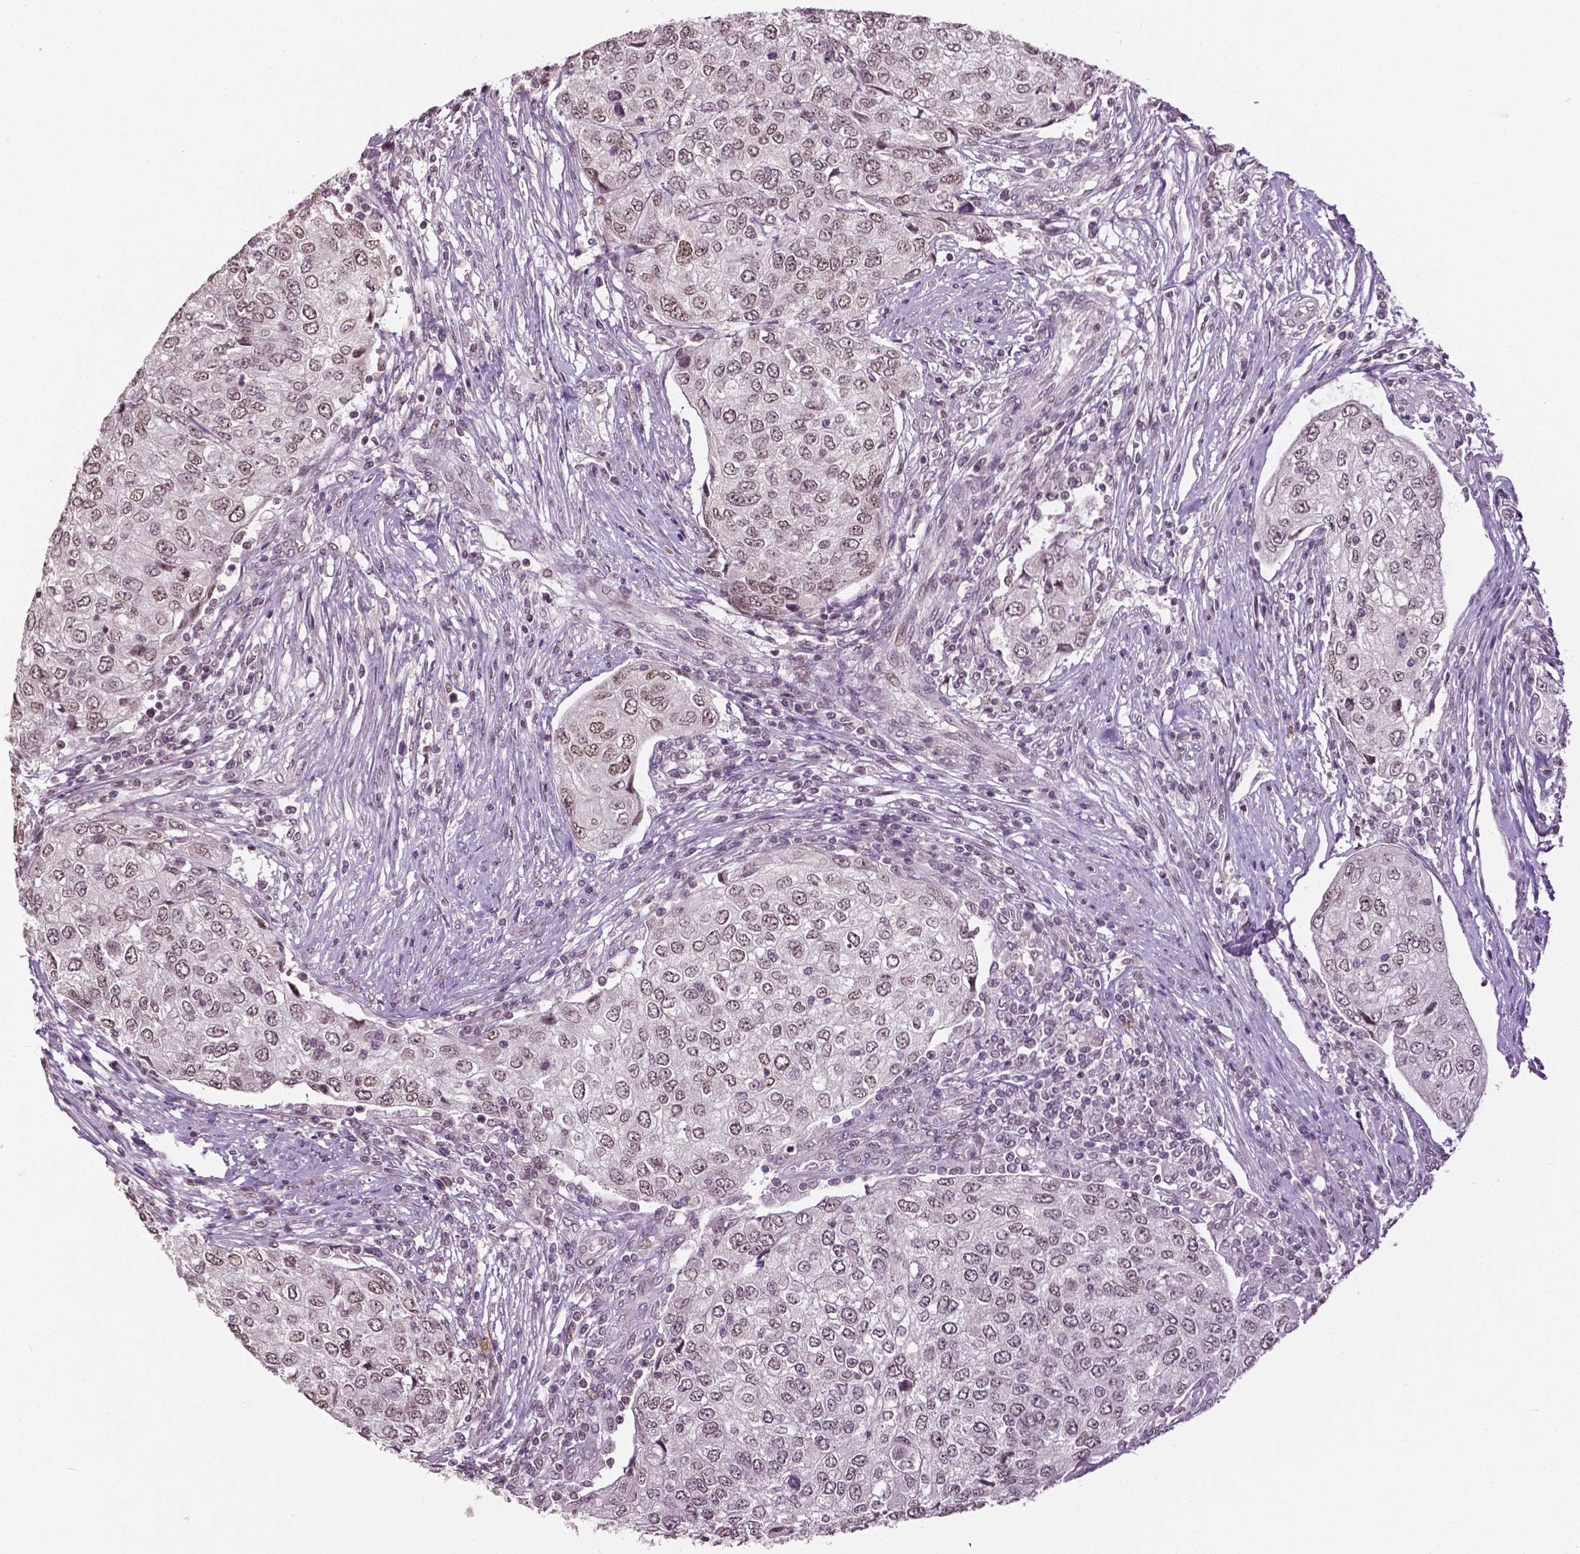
{"staining": {"intensity": "weak", "quantity": ">75%", "location": "nuclear"}, "tissue": "urothelial cancer", "cell_type": "Tumor cells", "image_type": "cancer", "snomed": [{"axis": "morphology", "description": "Urothelial carcinoma, High grade"}, {"axis": "topography", "description": "Urinary bladder"}], "caption": "Protein analysis of urothelial carcinoma (high-grade) tissue reveals weak nuclear staining in about >75% of tumor cells.", "gene": "DLX5", "patient": {"sex": "female", "age": 78}}